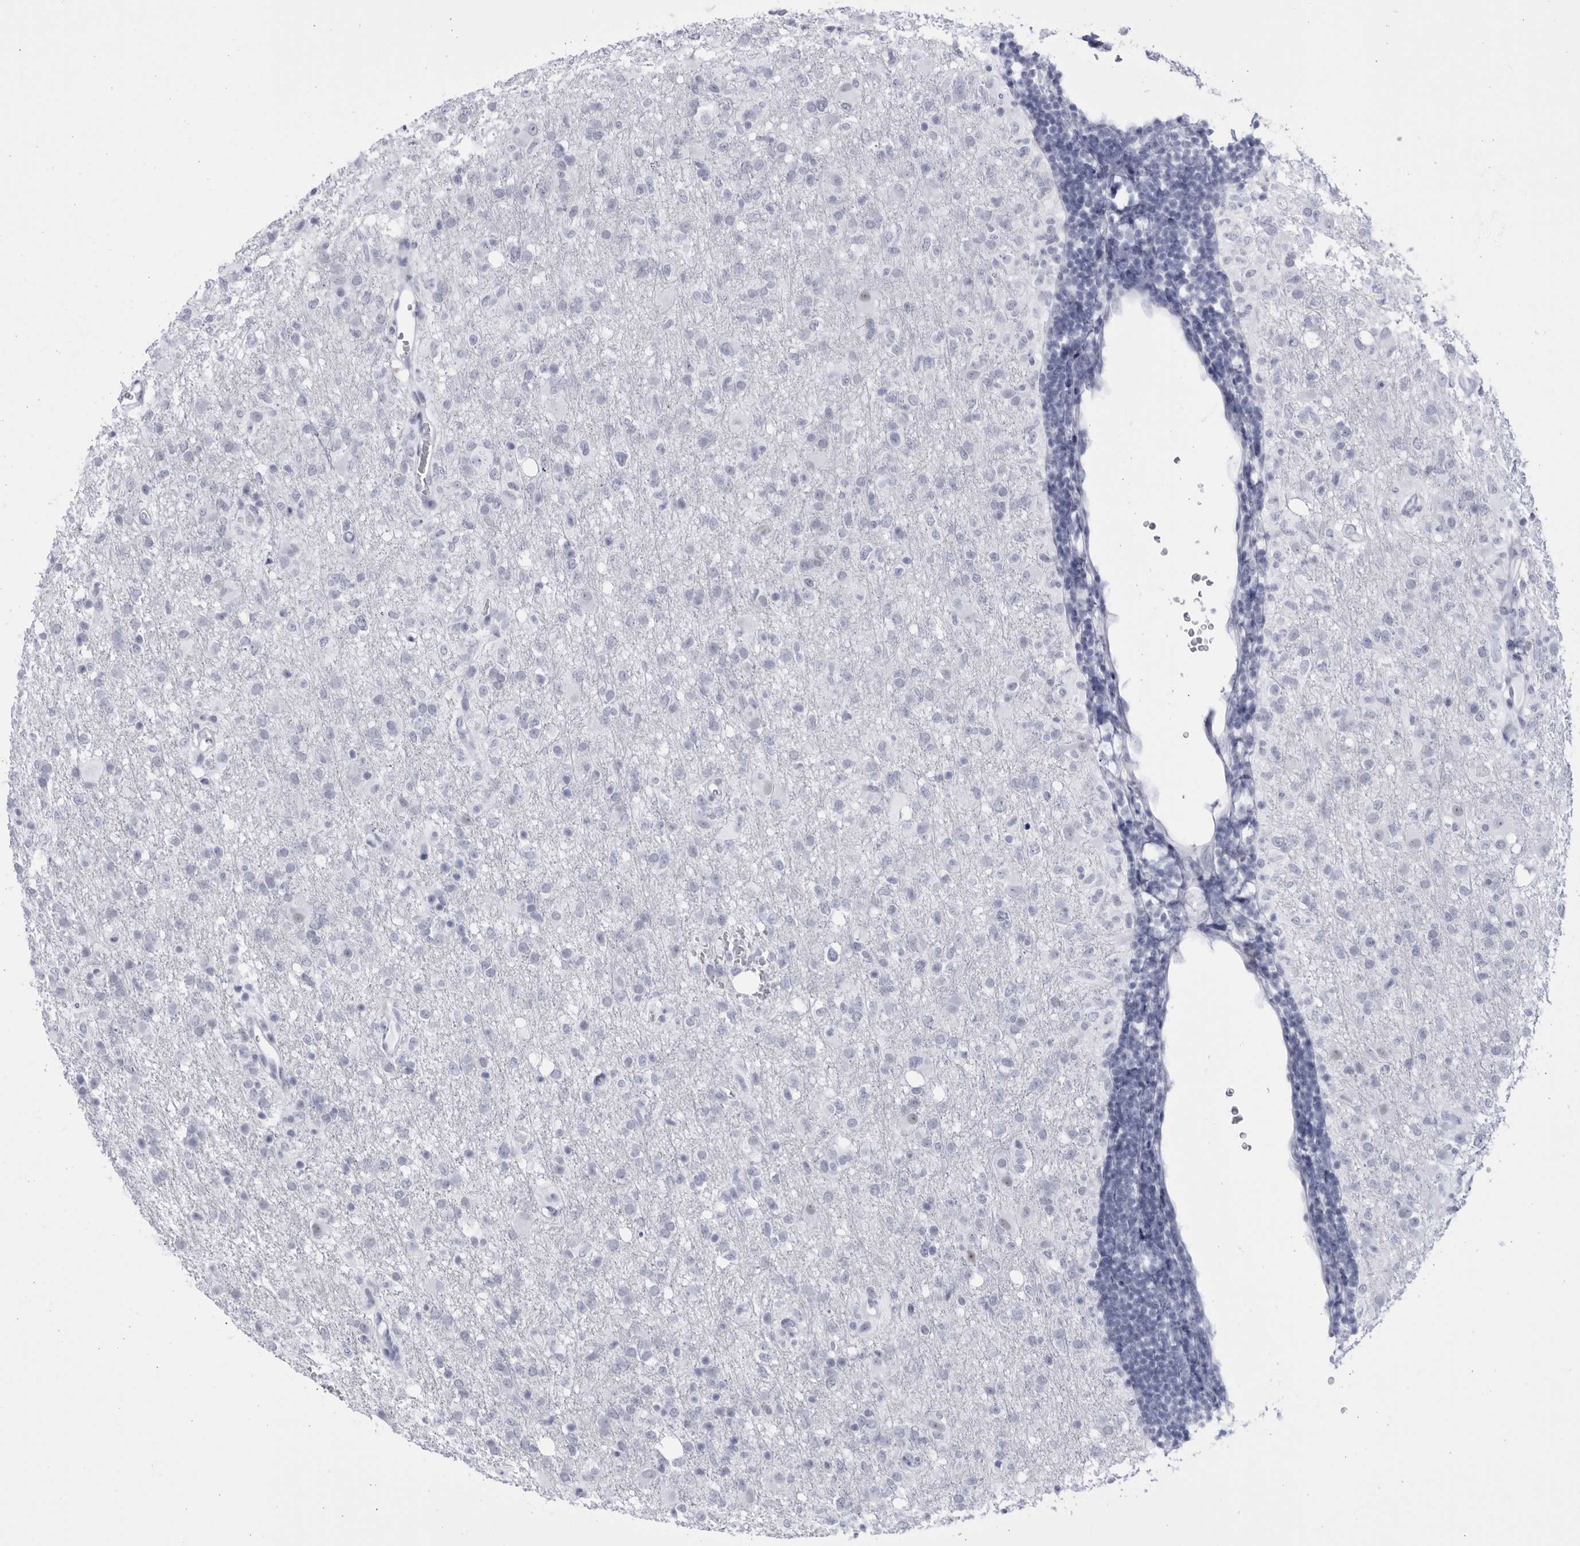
{"staining": {"intensity": "negative", "quantity": "none", "location": "none"}, "tissue": "glioma", "cell_type": "Tumor cells", "image_type": "cancer", "snomed": [{"axis": "morphology", "description": "Glioma, malignant, High grade"}, {"axis": "topography", "description": "Brain"}], "caption": "The photomicrograph demonstrates no staining of tumor cells in glioma. (DAB (3,3'-diaminobenzidine) IHC with hematoxylin counter stain).", "gene": "CCDC181", "patient": {"sex": "female", "age": 57}}